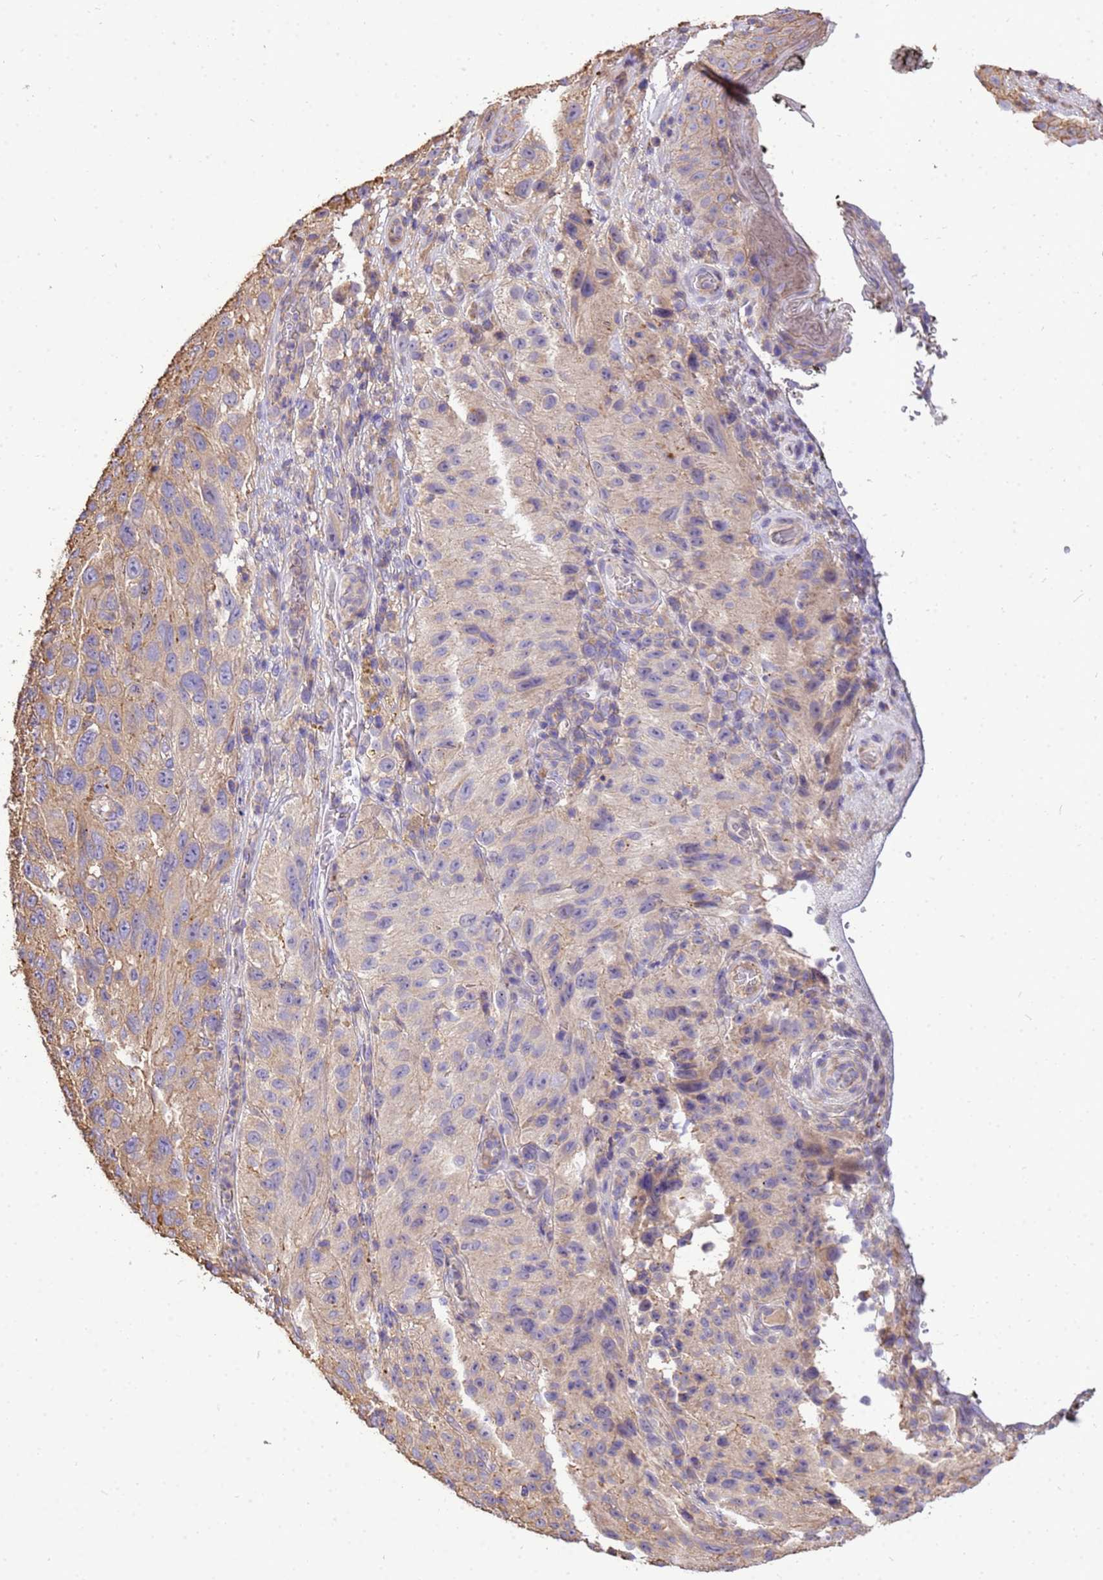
{"staining": {"intensity": "weak", "quantity": "25%-75%", "location": "cytoplasmic/membranous"}, "tissue": "melanoma", "cell_type": "Tumor cells", "image_type": "cancer", "snomed": [{"axis": "morphology", "description": "Malignant melanoma, NOS"}, {"axis": "topography", "description": "Skin"}], "caption": "Immunohistochemical staining of malignant melanoma demonstrates low levels of weak cytoplasmic/membranous protein positivity in approximately 25%-75% of tumor cells. Using DAB (3,3'-diaminobenzidine) (brown) and hematoxylin (blue) stains, captured at high magnification using brightfield microscopy.", "gene": "WDR64", "patient": {"sex": "female", "age": 96}}